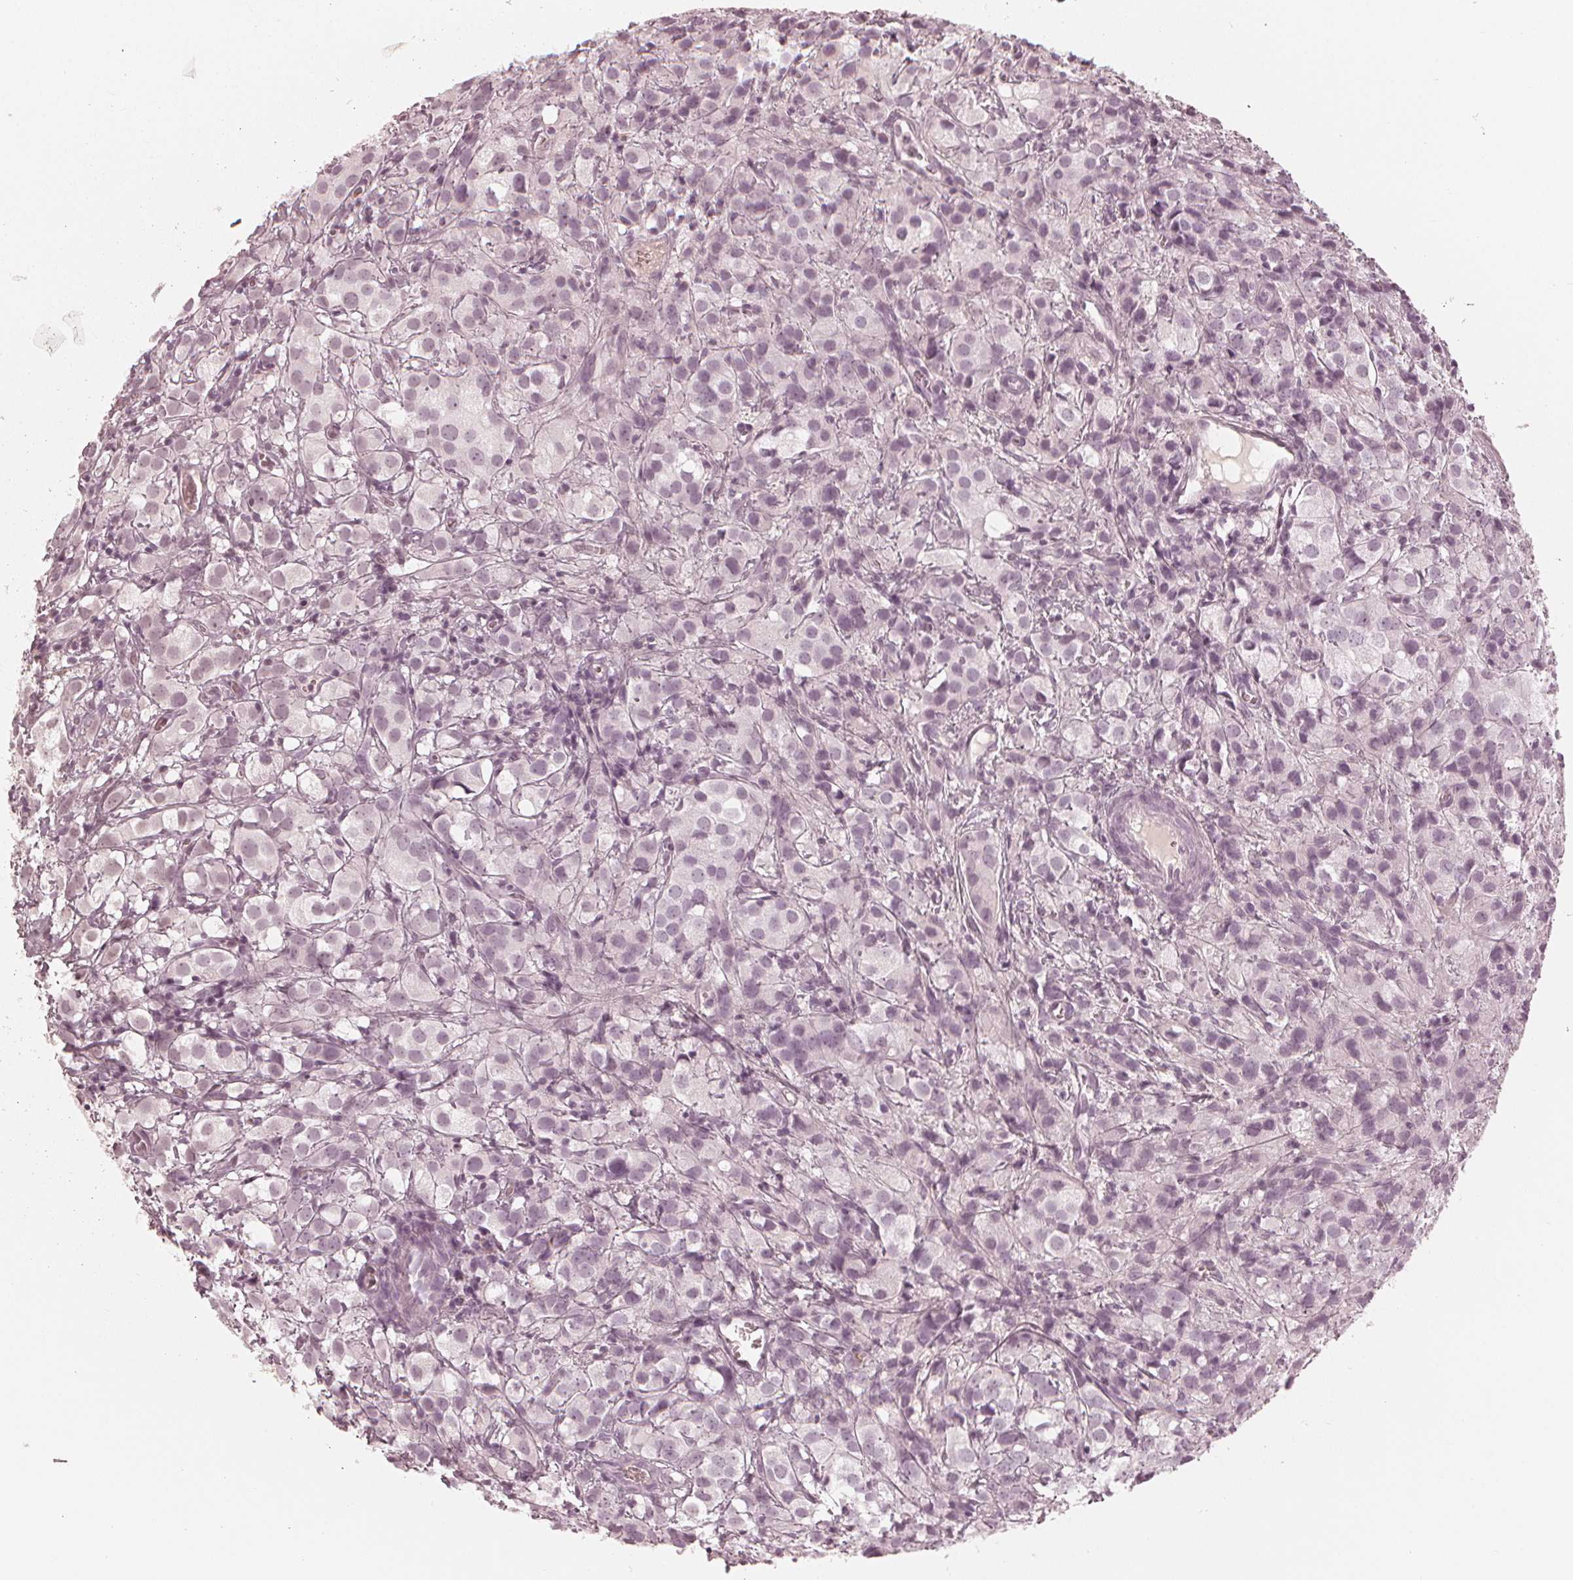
{"staining": {"intensity": "negative", "quantity": "none", "location": "none"}, "tissue": "prostate cancer", "cell_type": "Tumor cells", "image_type": "cancer", "snomed": [{"axis": "morphology", "description": "Adenocarcinoma, High grade"}, {"axis": "topography", "description": "Prostate"}], "caption": "High power microscopy micrograph of an IHC image of prostate adenocarcinoma (high-grade), revealing no significant positivity in tumor cells.", "gene": "PAEP", "patient": {"sex": "male", "age": 86}}